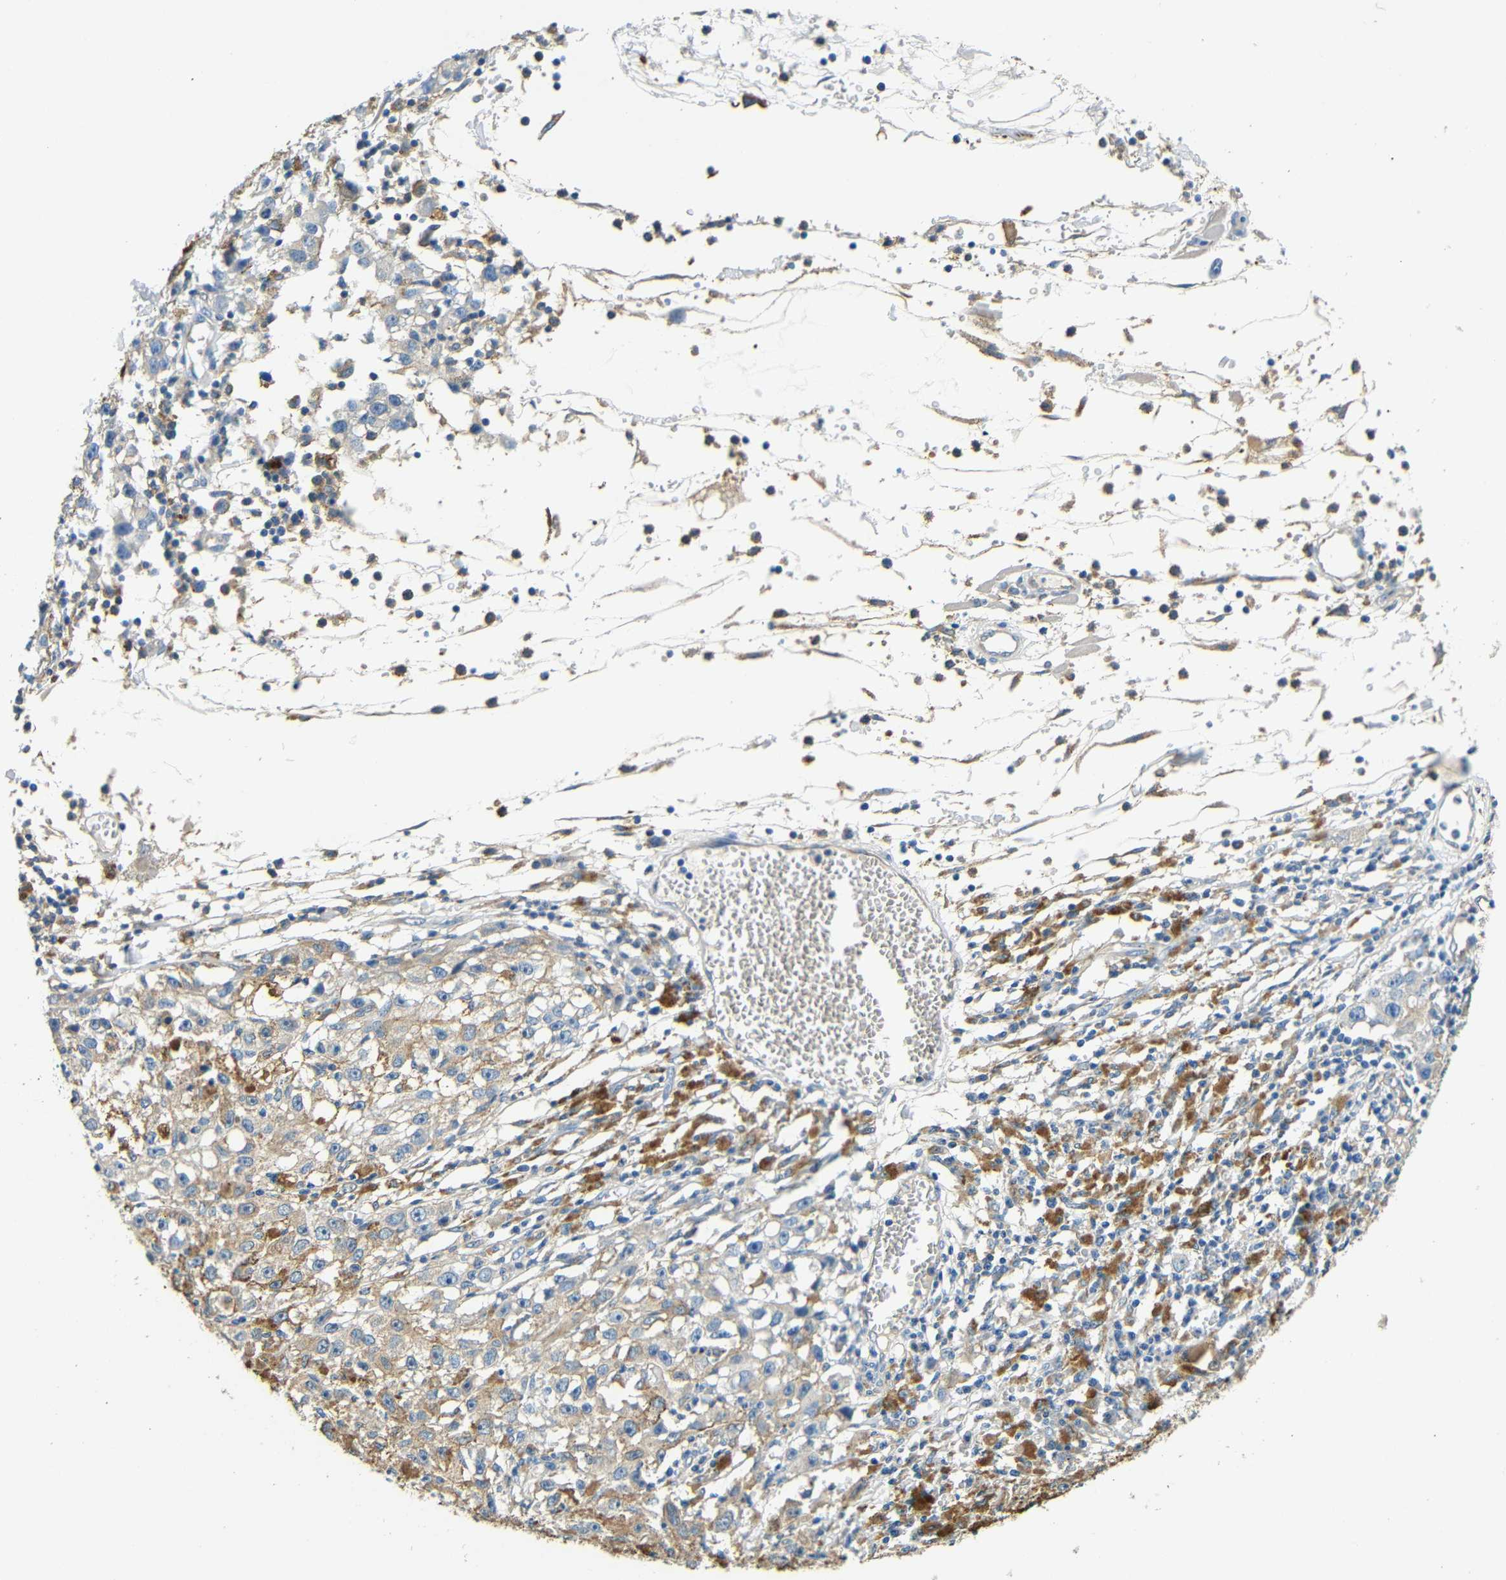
{"staining": {"intensity": "weak", "quantity": "25%-75%", "location": "cytoplasmic/membranous"}, "tissue": "melanoma", "cell_type": "Tumor cells", "image_type": "cancer", "snomed": [{"axis": "morphology", "description": "Malignant melanoma, NOS"}, {"axis": "topography", "description": "Skin"}], "caption": "Protein staining demonstrates weak cytoplasmic/membranous staining in approximately 25%-75% of tumor cells in malignant melanoma.", "gene": "FMO5", "patient": {"sex": "female", "age": 104}}